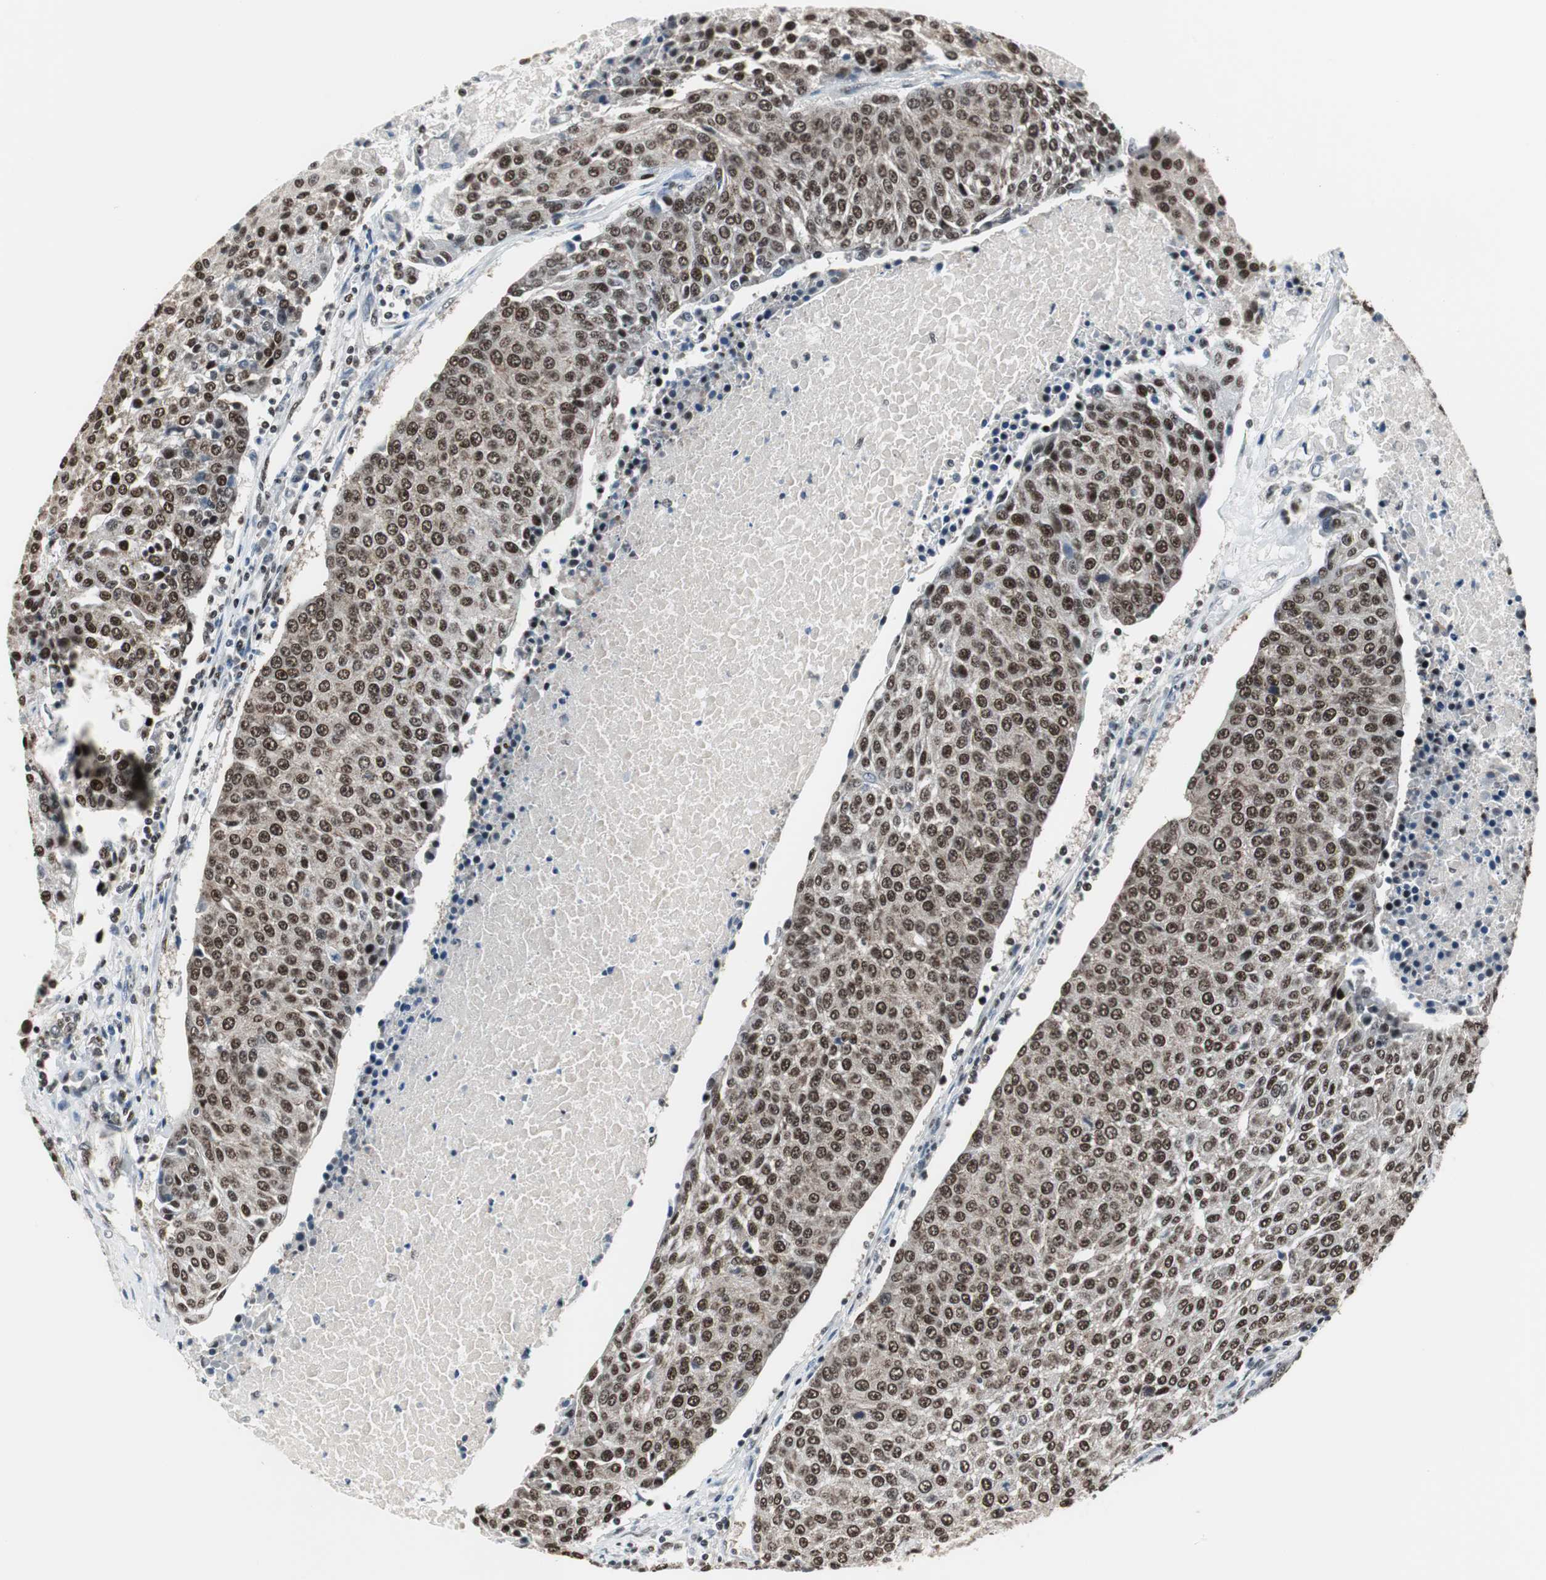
{"staining": {"intensity": "strong", "quantity": ">75%", "location": "nuclear"}, "tissue": "urothelial cancer", "cell_type": "Tumor cells", "image_type": "cancer", "snomed": [{"axis": "morphology", "description": "Urothelial carcinoma, High grade"}, {"axis": "topography", "description": "Urinary bladder"}], "caption": "Urothelial cancer stained with a protein marker shows strong staining in tumor cells.", "gene": "CDK9", "patient": {"sex": "female", "age": 85}}